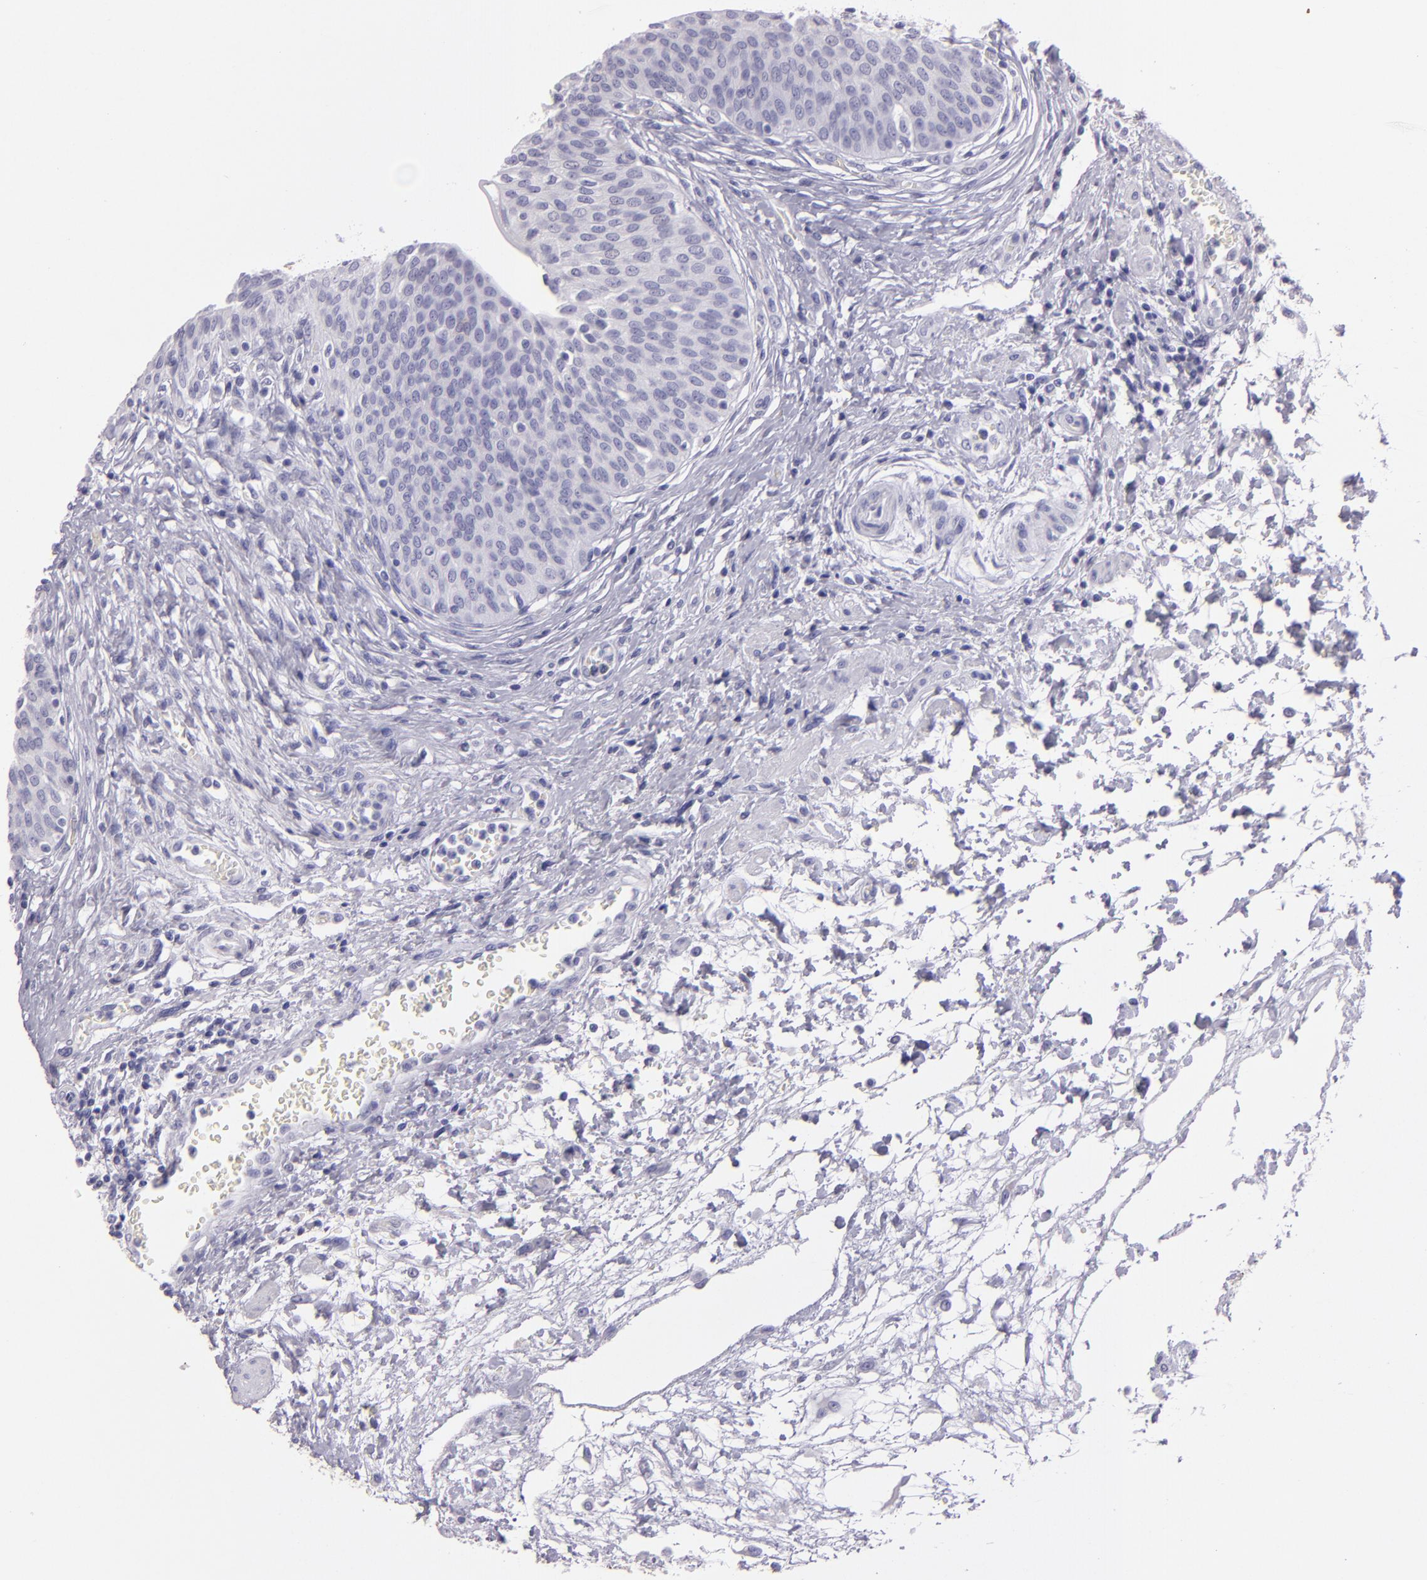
{"staining": {"intensity": "negative", "quantity": "none", "location": "none"}, "tissue": "urinary bladder", "cell_type": "Urothelial cells", "image_type": "normal", "snomed": [{"axis": "morphology", "description": "Normal tissue, NOS"}, {"axis": "topography", "description": "Smooth muscle"}, {"axis": "topography", "description": "Urinary bladder"}], "caption": "Protein analysis of normal urinary bladder reveals no significant staining in urothelial cells.", "gene": "MUC5AC", "patient": {"sex": "male", "age": 35}}